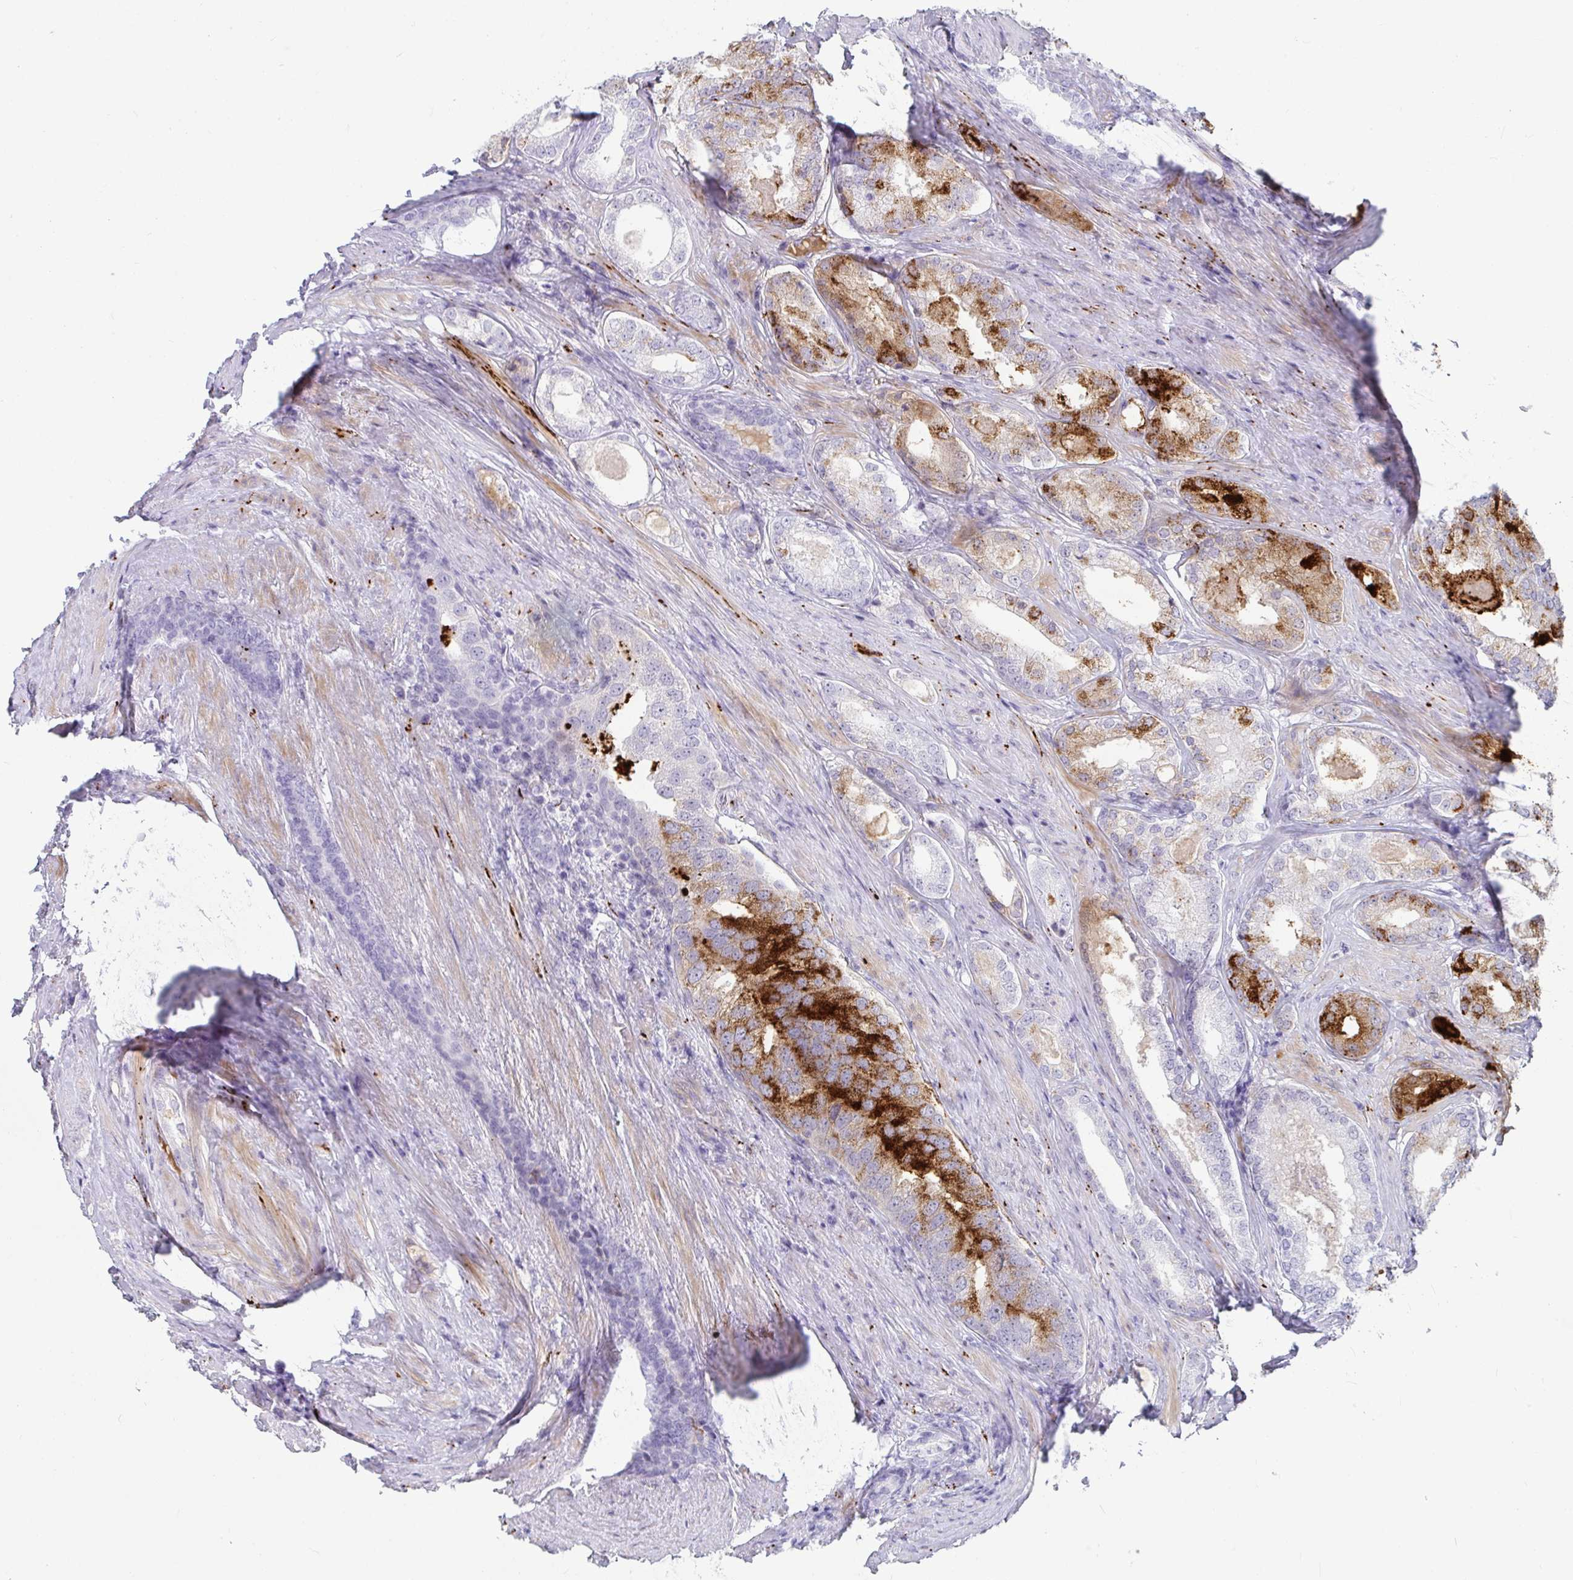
{"staining": {"intensity": "strong", "quantity": "25%-75%", "location": "cytoplasmic/membranous"}, "tissue": "prostate cancer", "cell_type": "Tumor cells", "image_type": "cancer", "snomed": [{"axis": "morphology", "description": "Adenocarcinoma, NOS"}, {"axis": "morphology", "description": "Adenocarcinoma, Low grade"}, {"axis": "topography", "description": "Prostate"}], "caption": "Immunohistochemistry photomicrograph of neoplastic tissue: prostate cancer (adenocarcinoma) stained using immunohistochemistry demonstrates high levels of strong protein expression localized specifically in the cytoplasmic/membranous of tumor cells, appearing as a cytoplasmic/membranous brown color.", "gene": "NPY", "patient": {"sex": "male", "age": 68}}